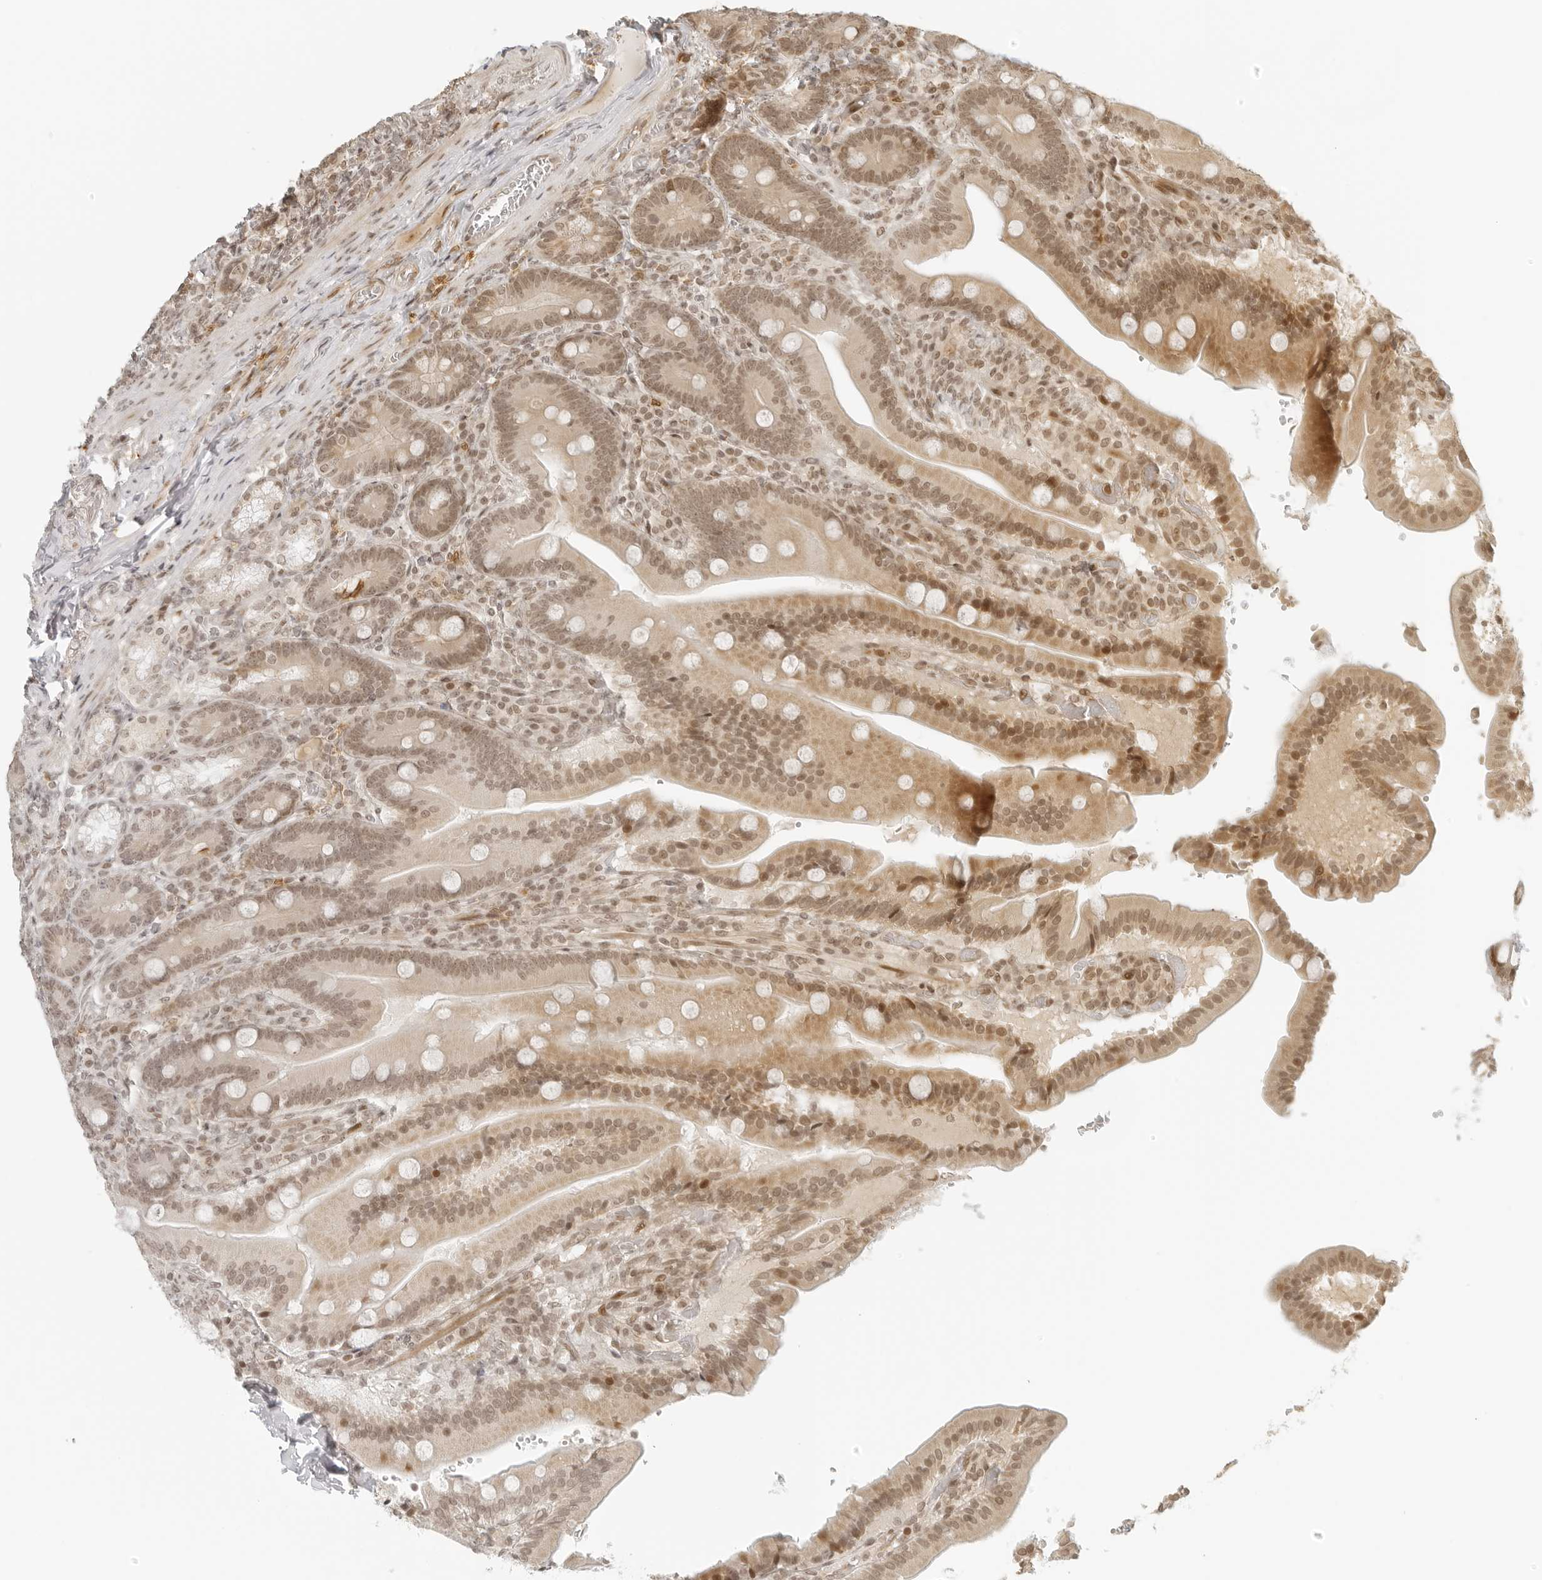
{"staining": {"intensity": "moderate", "quantity": ">75%", "location": "cytoplasmic/membranous,nuclear"}, "tissue": "duodenum", "cell_type": "Glandular cells", "image_type": "normal", "snomed": [{"axis": "morphology", "description": "Normal tissue, NOS"}, {"axis": "topography", "description": "Duodenum"}], "caption": "This is a photomicrograph of immunohistochemistry staining of normal duodenum, which shows moderate positivity in the cytoplasmic/membranous,nuclear of glandular cells.", "gene": "ZNF407", "patient": {"sex": "female", "age": 62}}